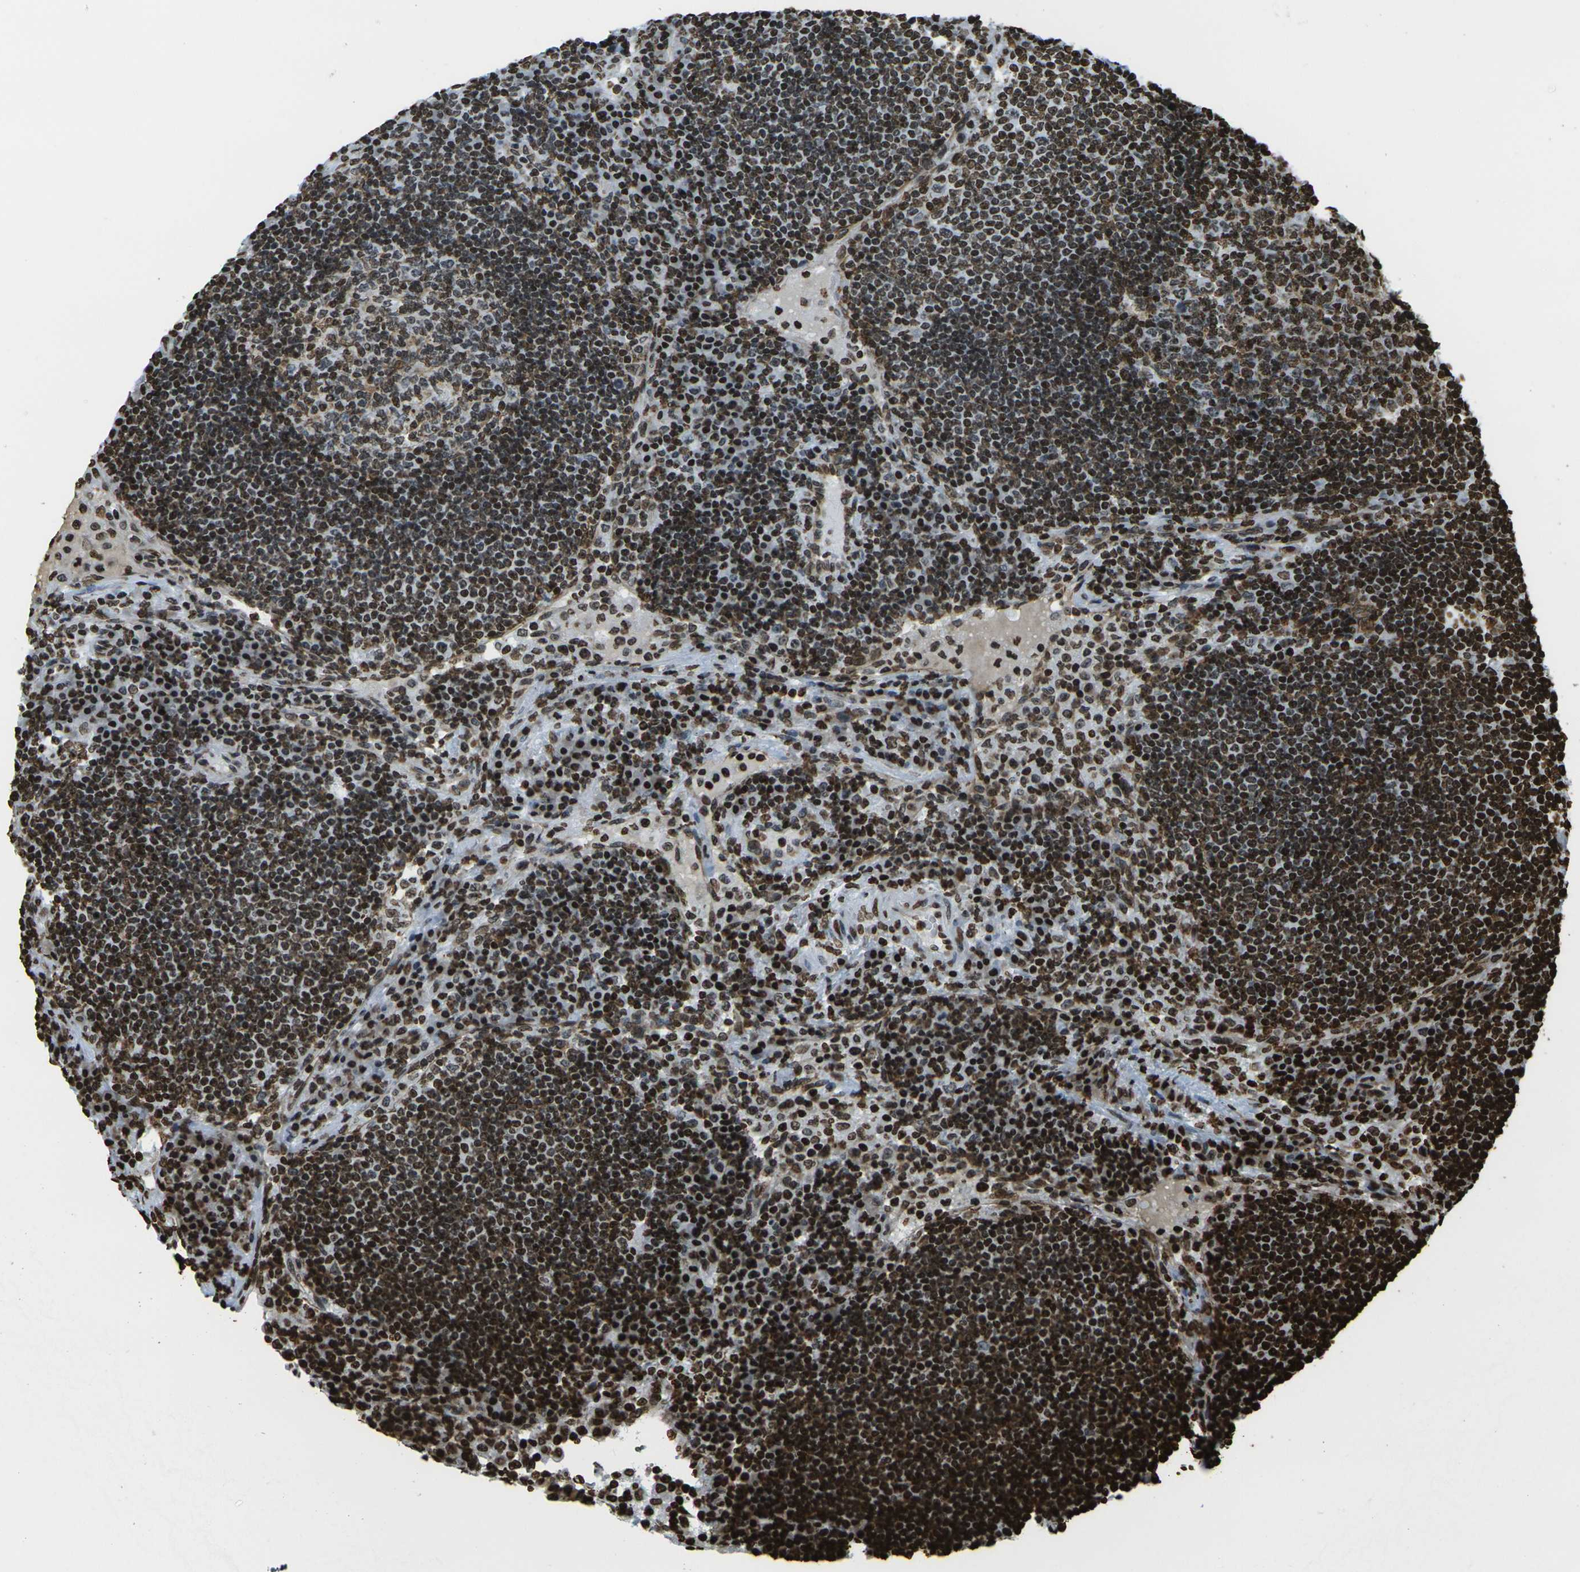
{"staining": {"intensity": "strong", "quantity": ">75%", "location": "nuclear"}, "tissue": "lymph node", "cell_type": "Germinal center cells", "image_type": "normal", "snomed": [{"axis": "morphology", "description": "Normal tissue, NOS"}, {"axis": "topography", "description": "Lymph node"}], "caption": "The photomicrograph exhibits a brown stain indicating the presence of a protein in the nuclear of germinal center cells in lymph node. (DAB (3,3'-diaminobenzidine) IHC with brightfield microscopy, high magnification).", "gene": "H1", "patient": {"sex": "female", "age": 53}}